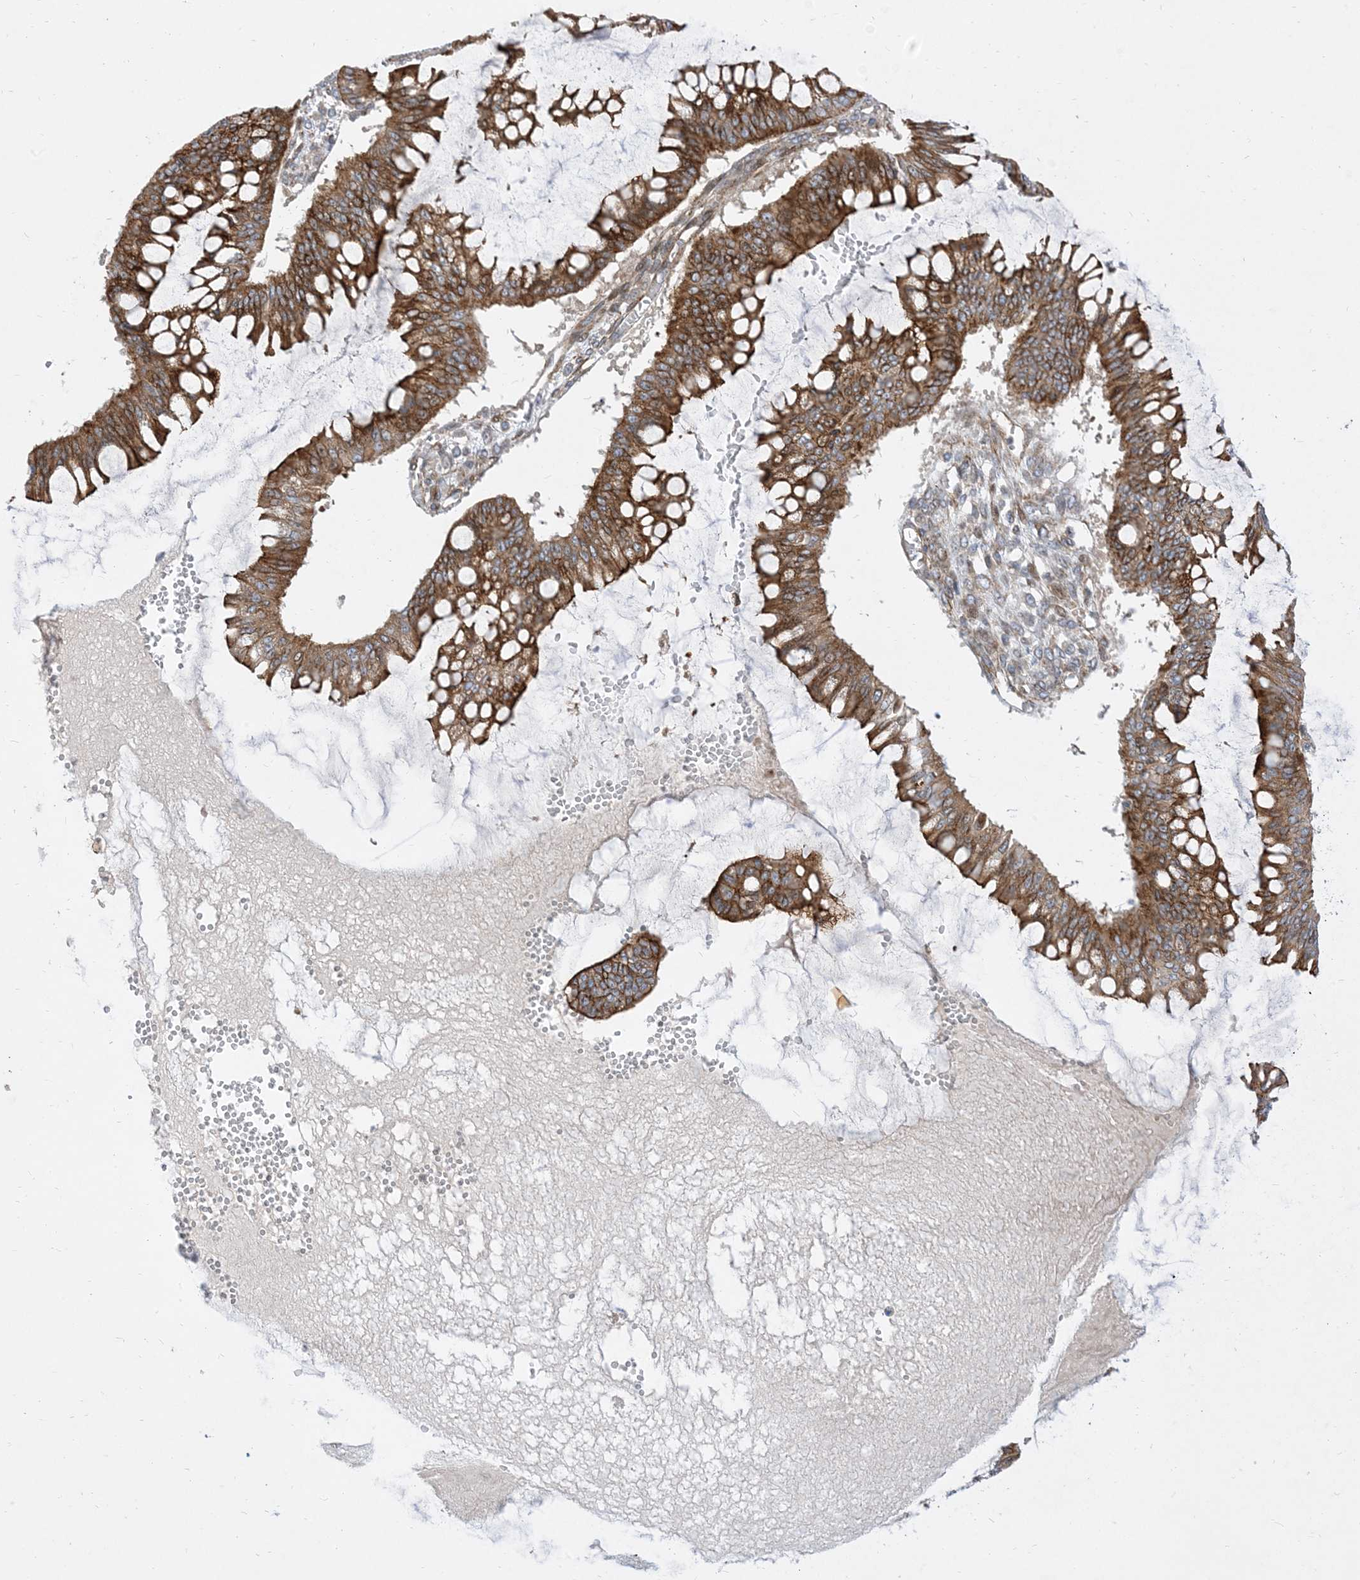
{"staining": {"intensity": "strong", "quantity": ">75%", "location": "cytoplasmic/membranous"}, "tissue": "ovarian cancer", "cell_type": "Tumor cells", "image_type": "cancer", "snomed": [{"axis": "morphology", "description": "Cystadenocarcinoma, mucinous, NOS"}, {"axis": "topography", "description": "Ovary"}], "caption": "This is a photomicrograph of immunohistochemistry staining of ovarian mucinous cystadenocarcinoma, which shows strong positivity in the cytoplasmic/membranous of tumor cells.", "gene": "TYSND1", "patient": {"sex": "female", "age": 73}}